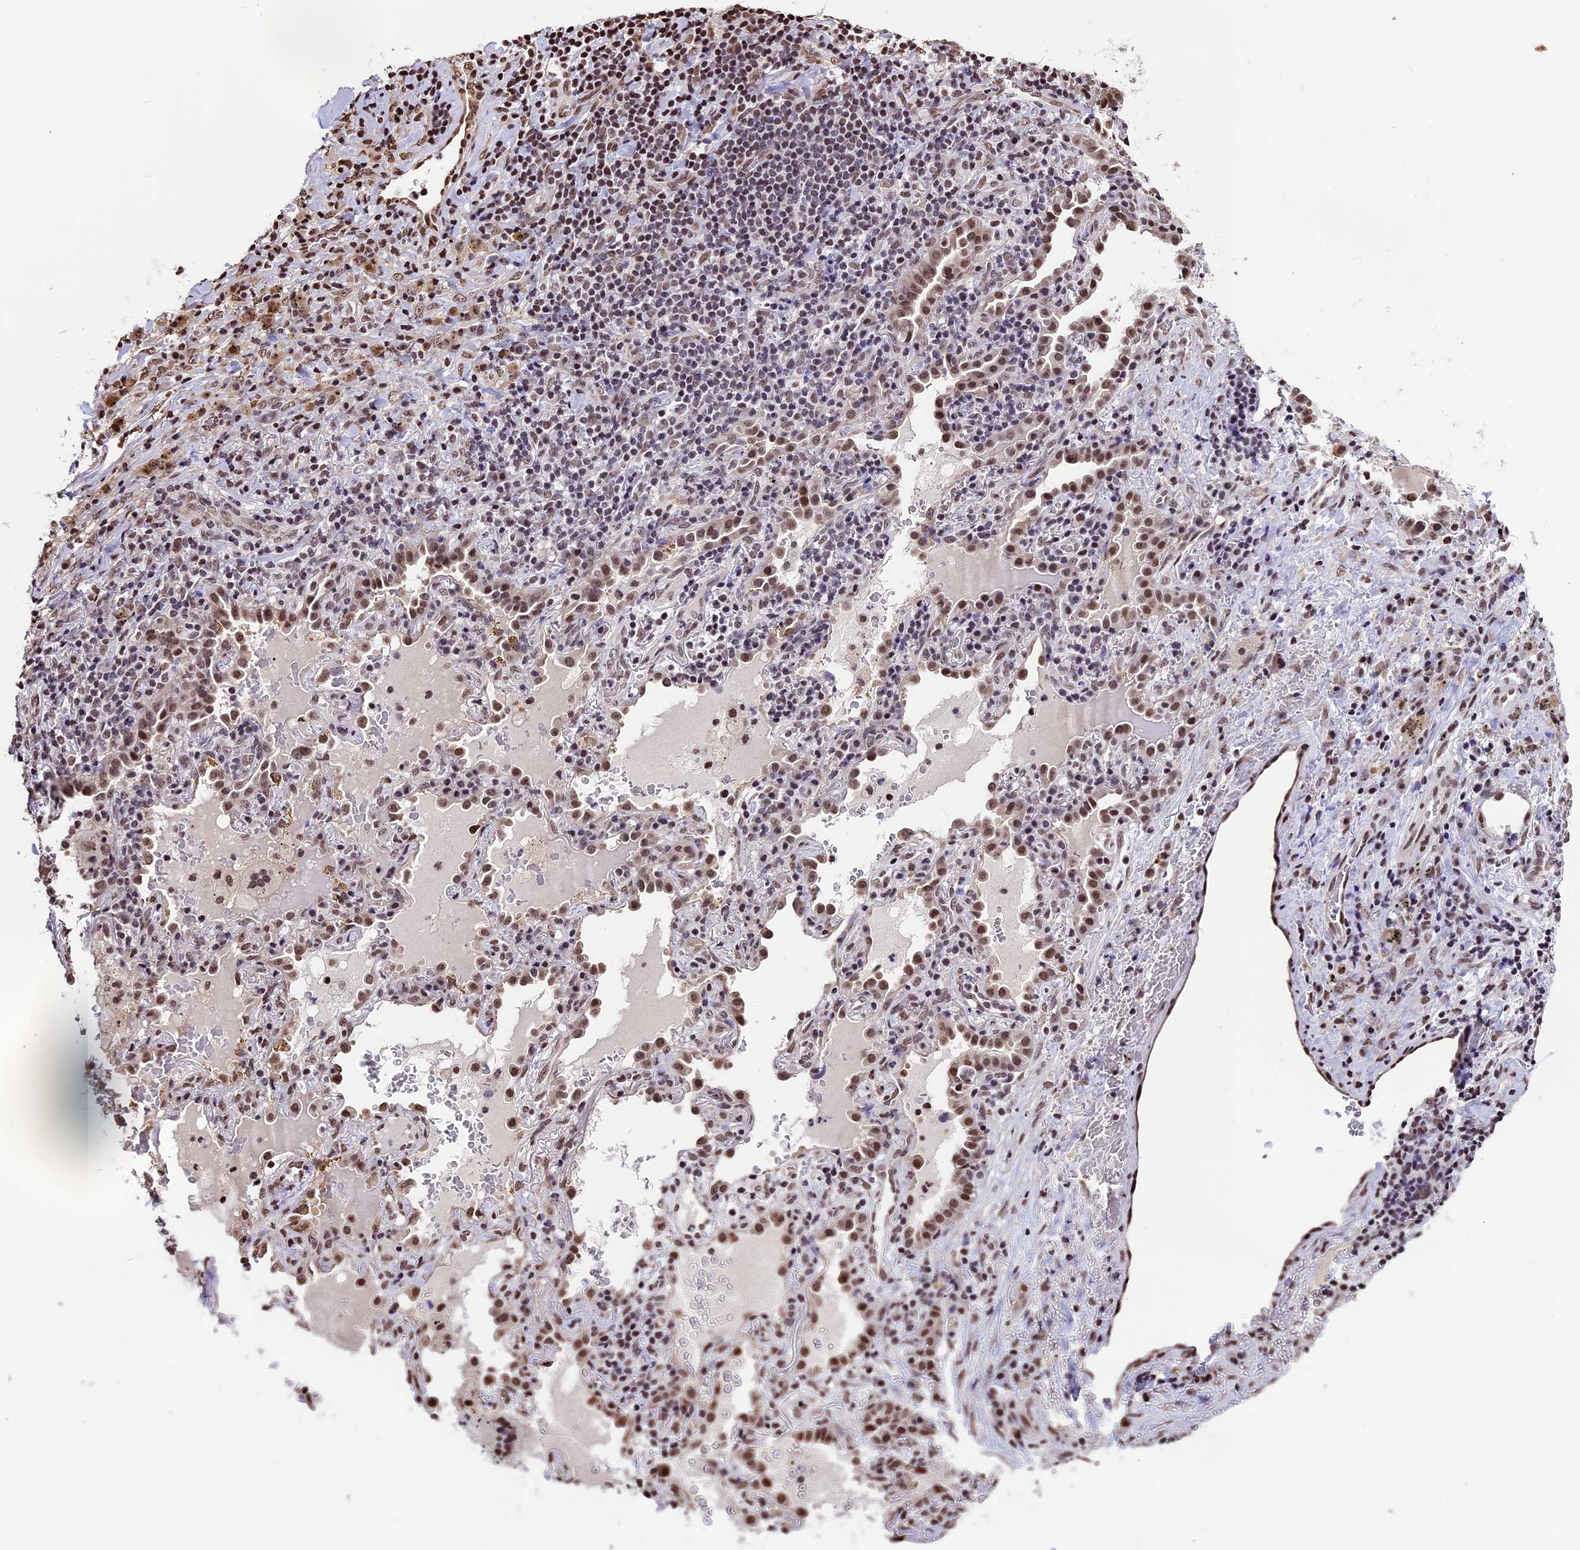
{"staining": {"intensity": "moderate", "quantity": ">75%", "location": "nuclear"}, "tissue": "lung cancer", "cell_type": "Tumor cells", "image_type": "cancer", "snomed": [{"axis": "morphology", "description": "Squamous cell carcinoma, NOS"}, {"axis": "topography", "description": "Lung"}], "caption": "Moderate nuclear expression is identified in approximately >75% of tumor cells in squamous cell carcinoma (lung). (DAB IHC with brightfield microscopy, high magnification).", "gene": "POLR3E", "patient": {"sex": "female", "age": 63}}